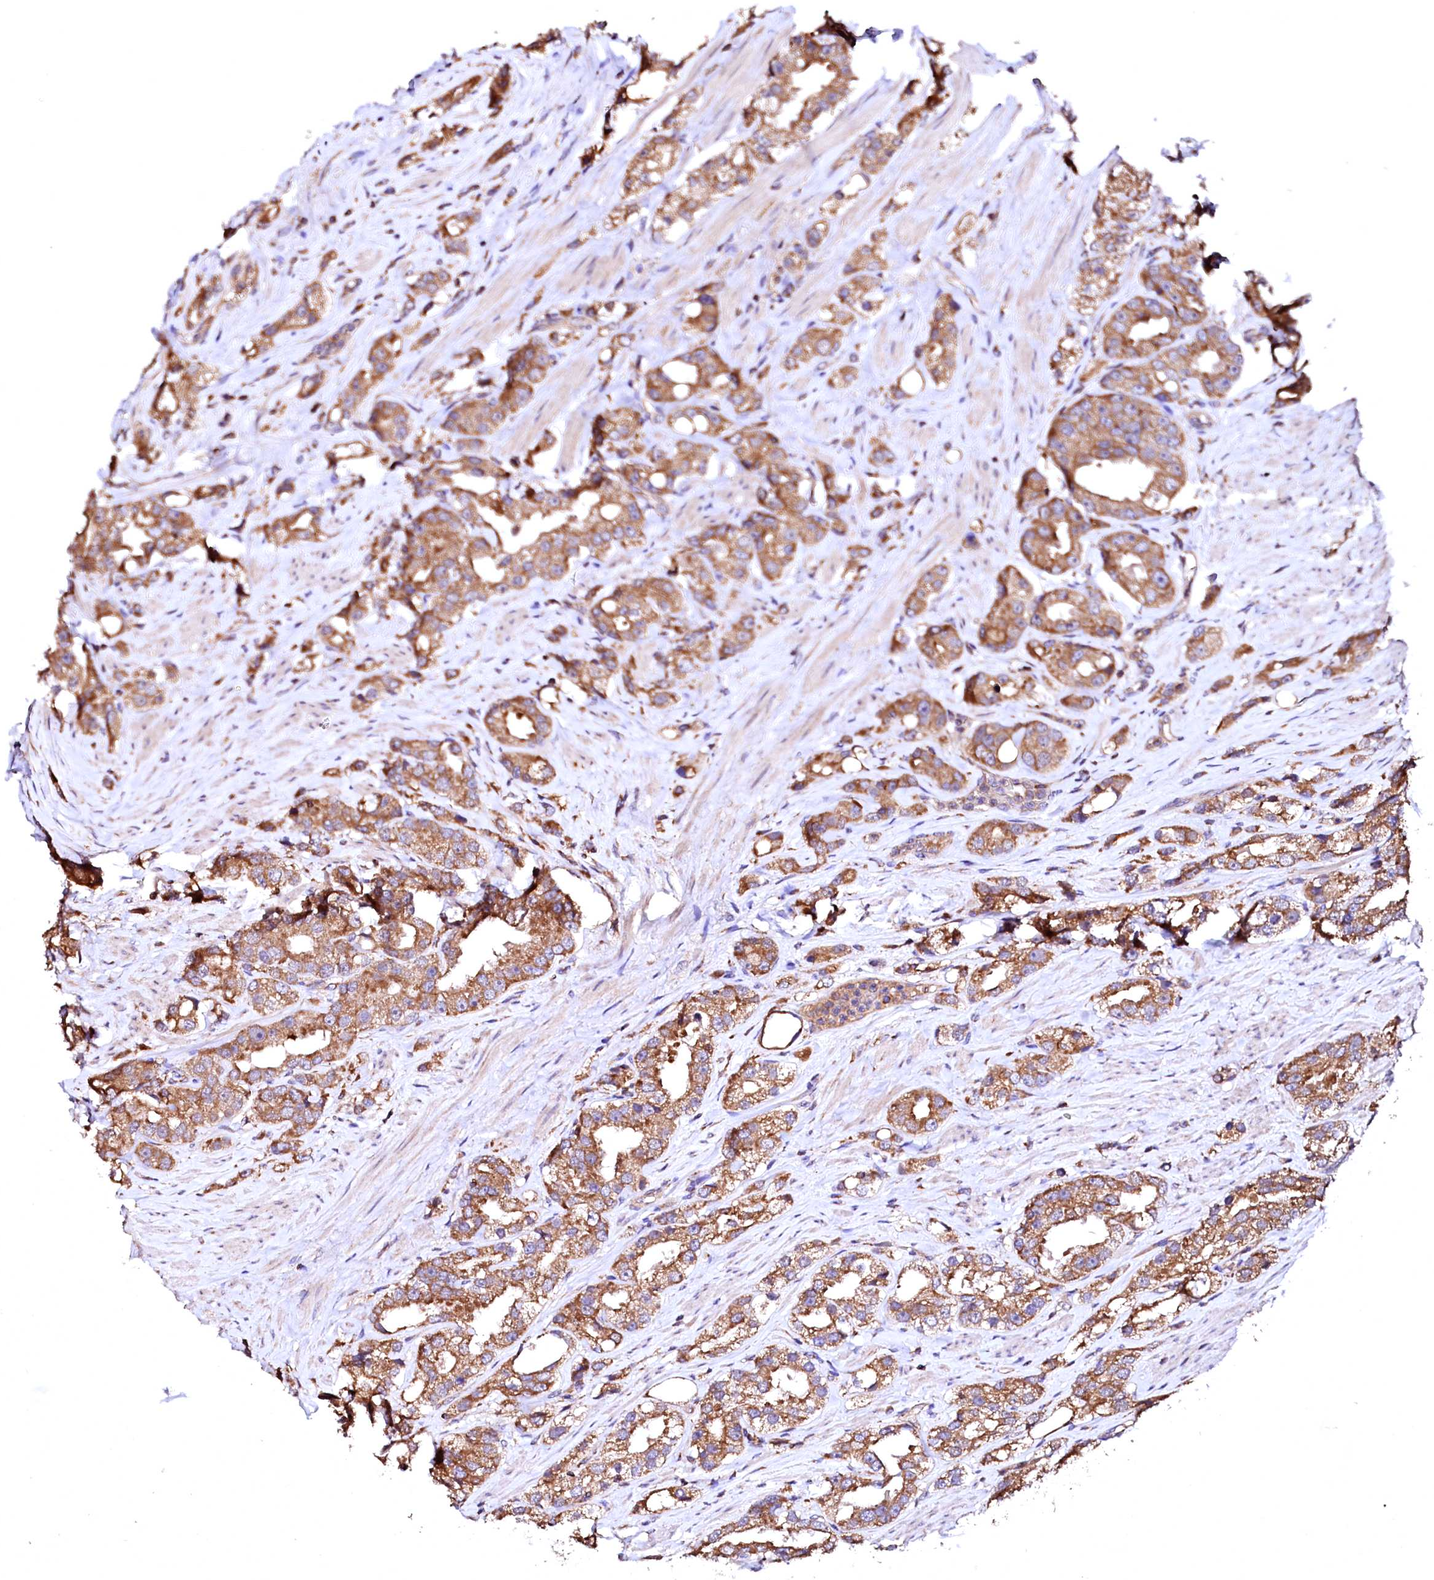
{"staining": {"intensity": "moderate", "quantity": ">75%", "location": "cytoplasmic/membranous"}, "tissue": "prostate cancer", "cell_type": "Tumor cells", "image_type": "cancer", "snomed": [{"axis": "morphology", "description": "Adenocarcinoma, NOS"}, {"axis": "topography", "description": "Prostate"}], "caption": "Prostate cancer stained for a protein (brown) shows moderate cytoplasmic/membranous positive positivity in about >75% of tumor cells.", "gene": "ST3GAL1", "patient": {"sex": "male", "age": 79}}